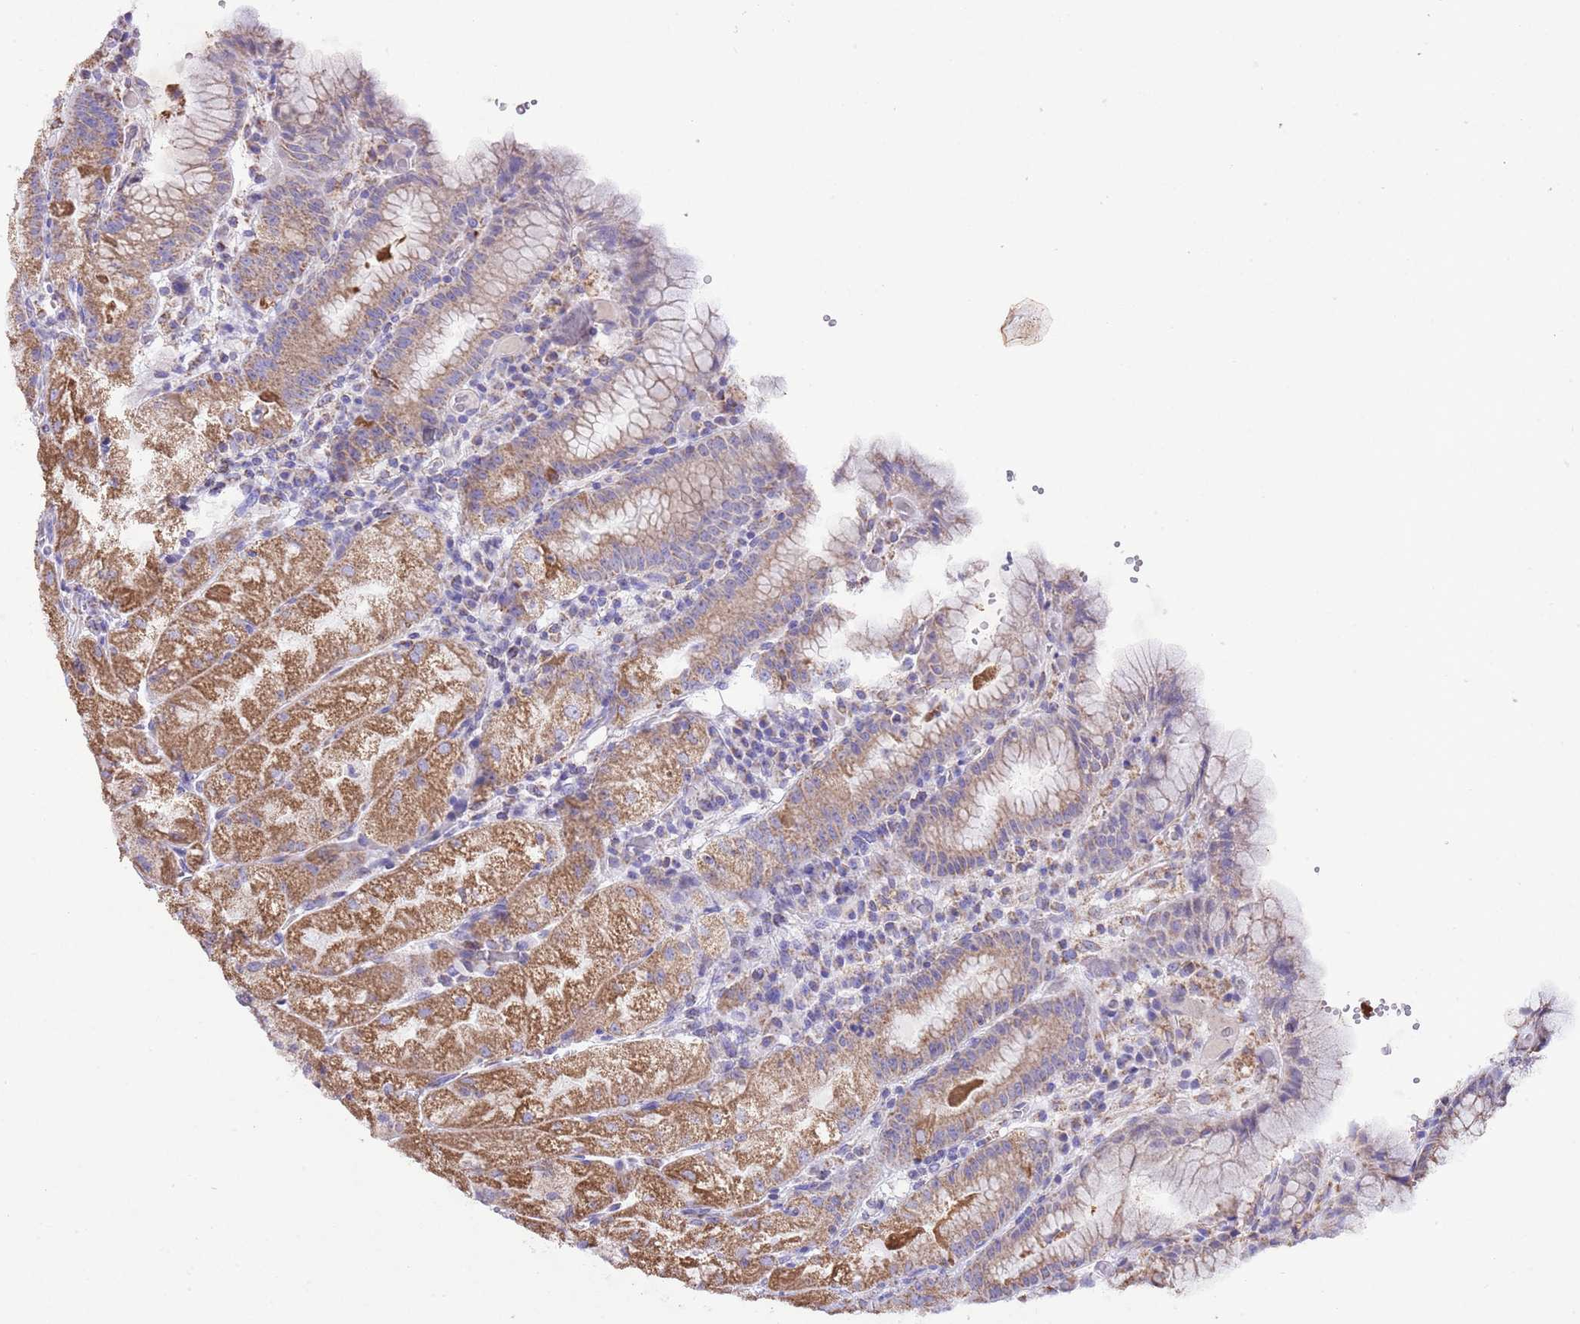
{"staining": {"intensity": "moderate", "quantity": ">75%", "location": "cytoplasmic/membranous"}, "tissue": "stomach", "cell_type": "Glandular cells", "image_type": "normal", "snomed": [{"axis": "morphology", "description": "Normal tissue, NOS"}, {"axis": "topography", "description": "Stomach, upper"}], "caption": "A micrograph of human stomach stained for a protein exhibits moderate cytoplasmic/membranous brown staining in glandular cells. The staining is performed using DAB brown chromogen to label protein expression. The nuclei are counter-stained blue using hematoxylin.", "gene": "TEKTIP1", "patient": {"sex": "male", "age": 52}}